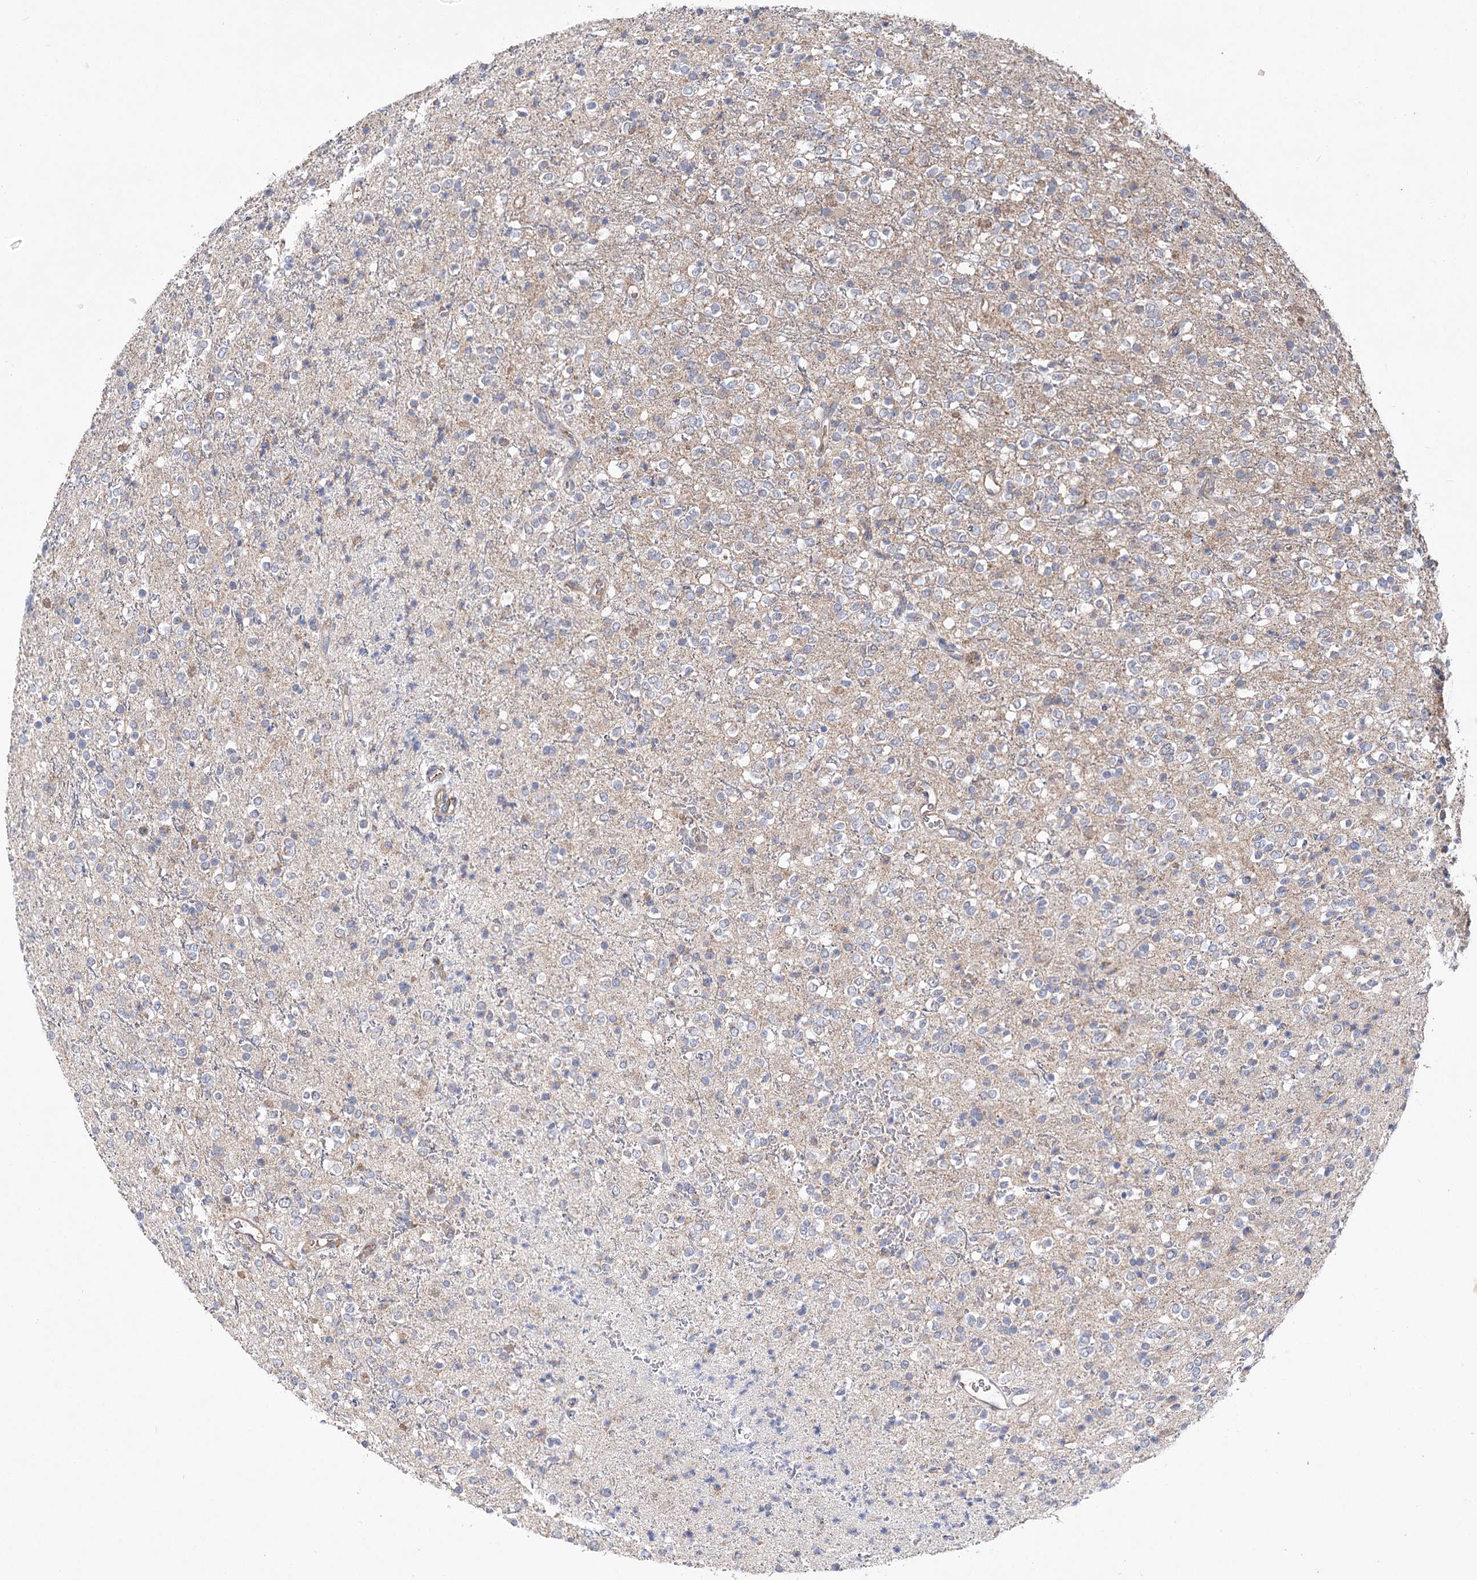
{"staining": {"intensity": "weak", "quantity": "<25%", "location": "cytoplasmic/membranous"}, "tissue": "glioma", "cell_type": "Tumor cells", "image_type": "cancer", "snomed": [{"axis": "morphology", "description": "Glioma, malignant, High grade"}, {"axis": "topography", "description": "Brain"}], "caption": "DAB immunohistochemical staining of human malignant glioma (high-grade) displays no significant staining in tumor cells.", "gene": "ECHDC3", "patient": {"sex": "male", "age": 34}}